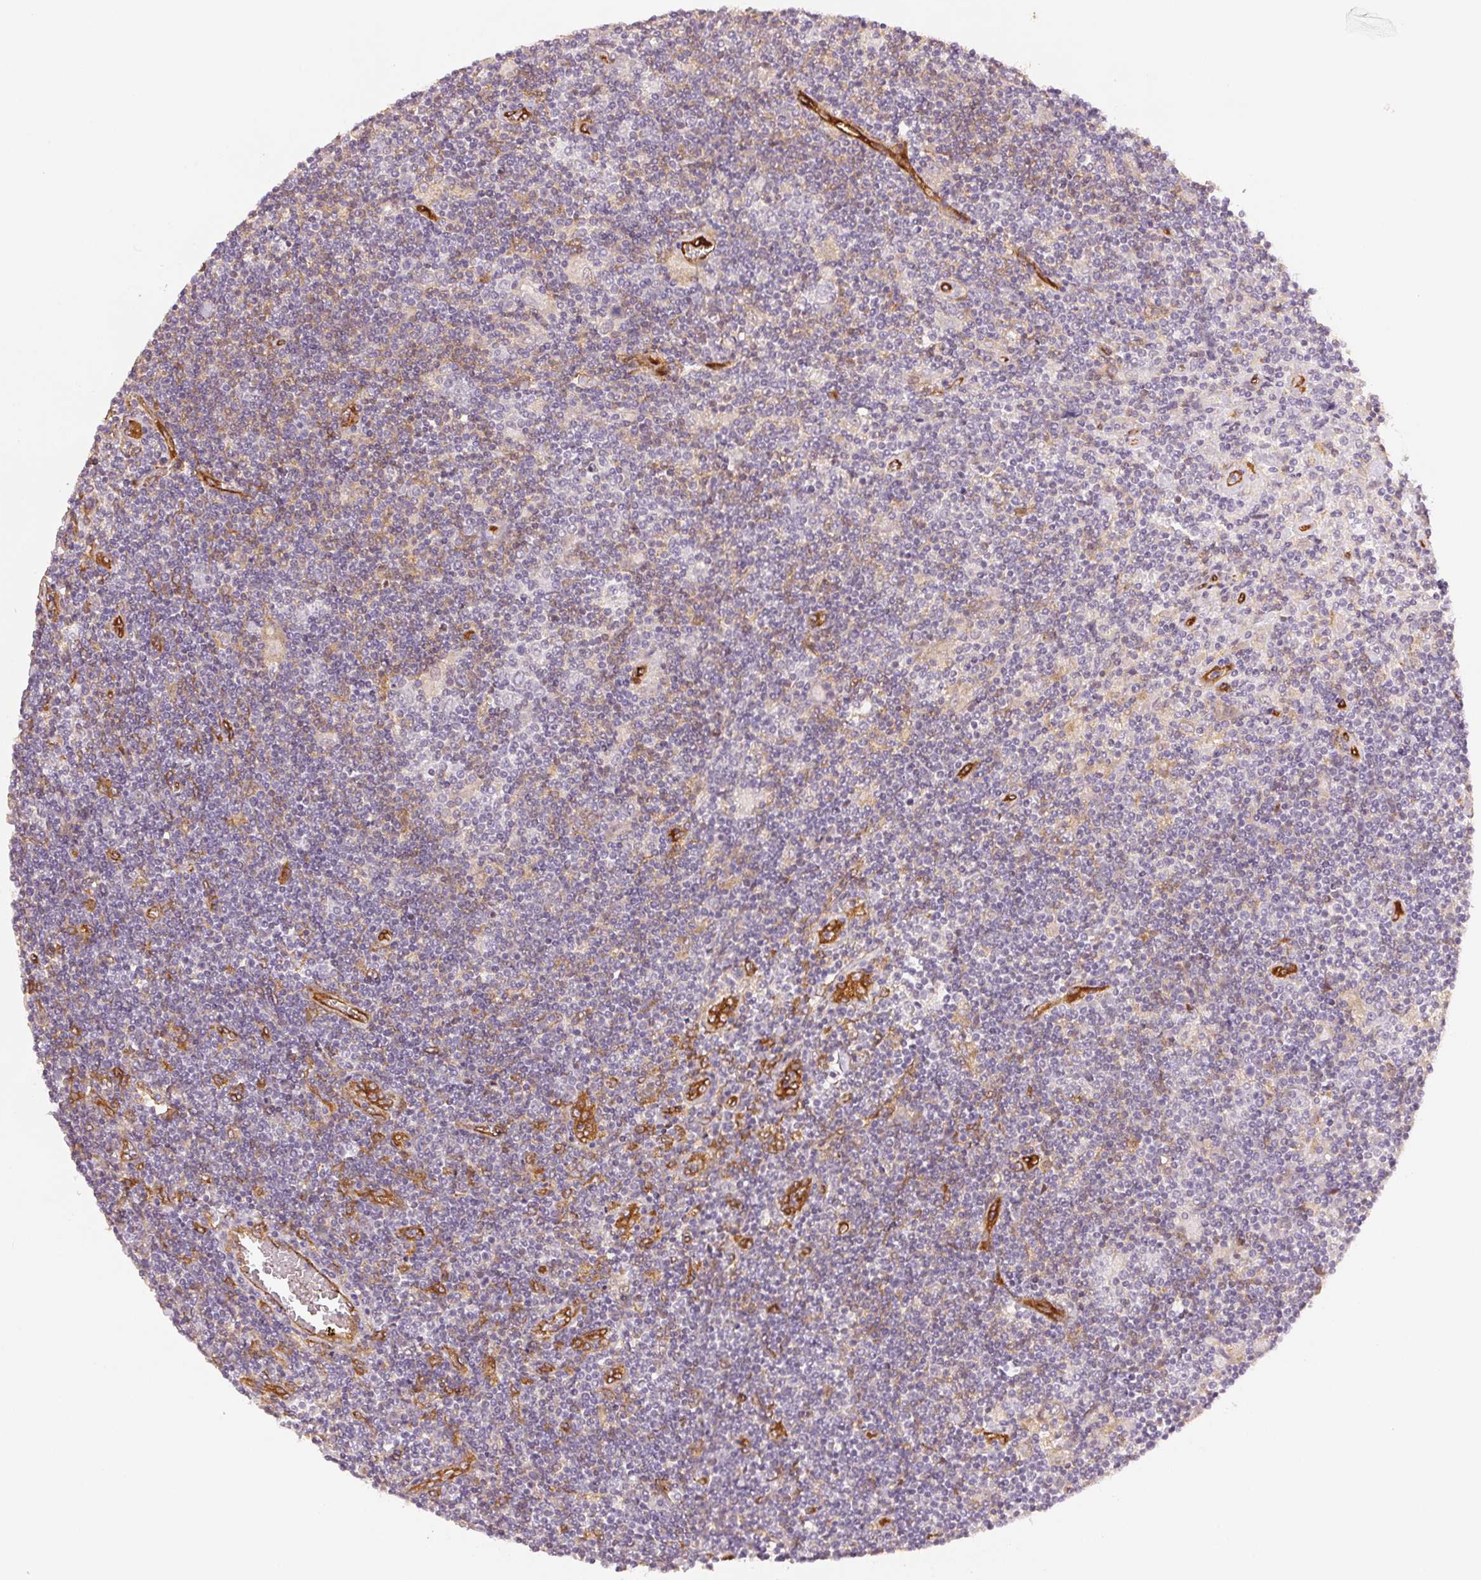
{"staining": {"intensity": "negative", "quantity": "none", "location": "none"}, "tissue": "lymphoma", "cell_type": "Tumor cells", "image_type": "cancer", "snomed": [{"axis": "morphology", "description": "Hodgkin's disease, NOS"}, {"axis": "topography", "description": "Lymph node"}], "caption": "IHC photomicrograph of human Hodgkin's disease stained for a protein (brown), which shows no staining in tumor cells.", "gene": "DIAPH2", "patient": {"sex": "male", "age": 40}}